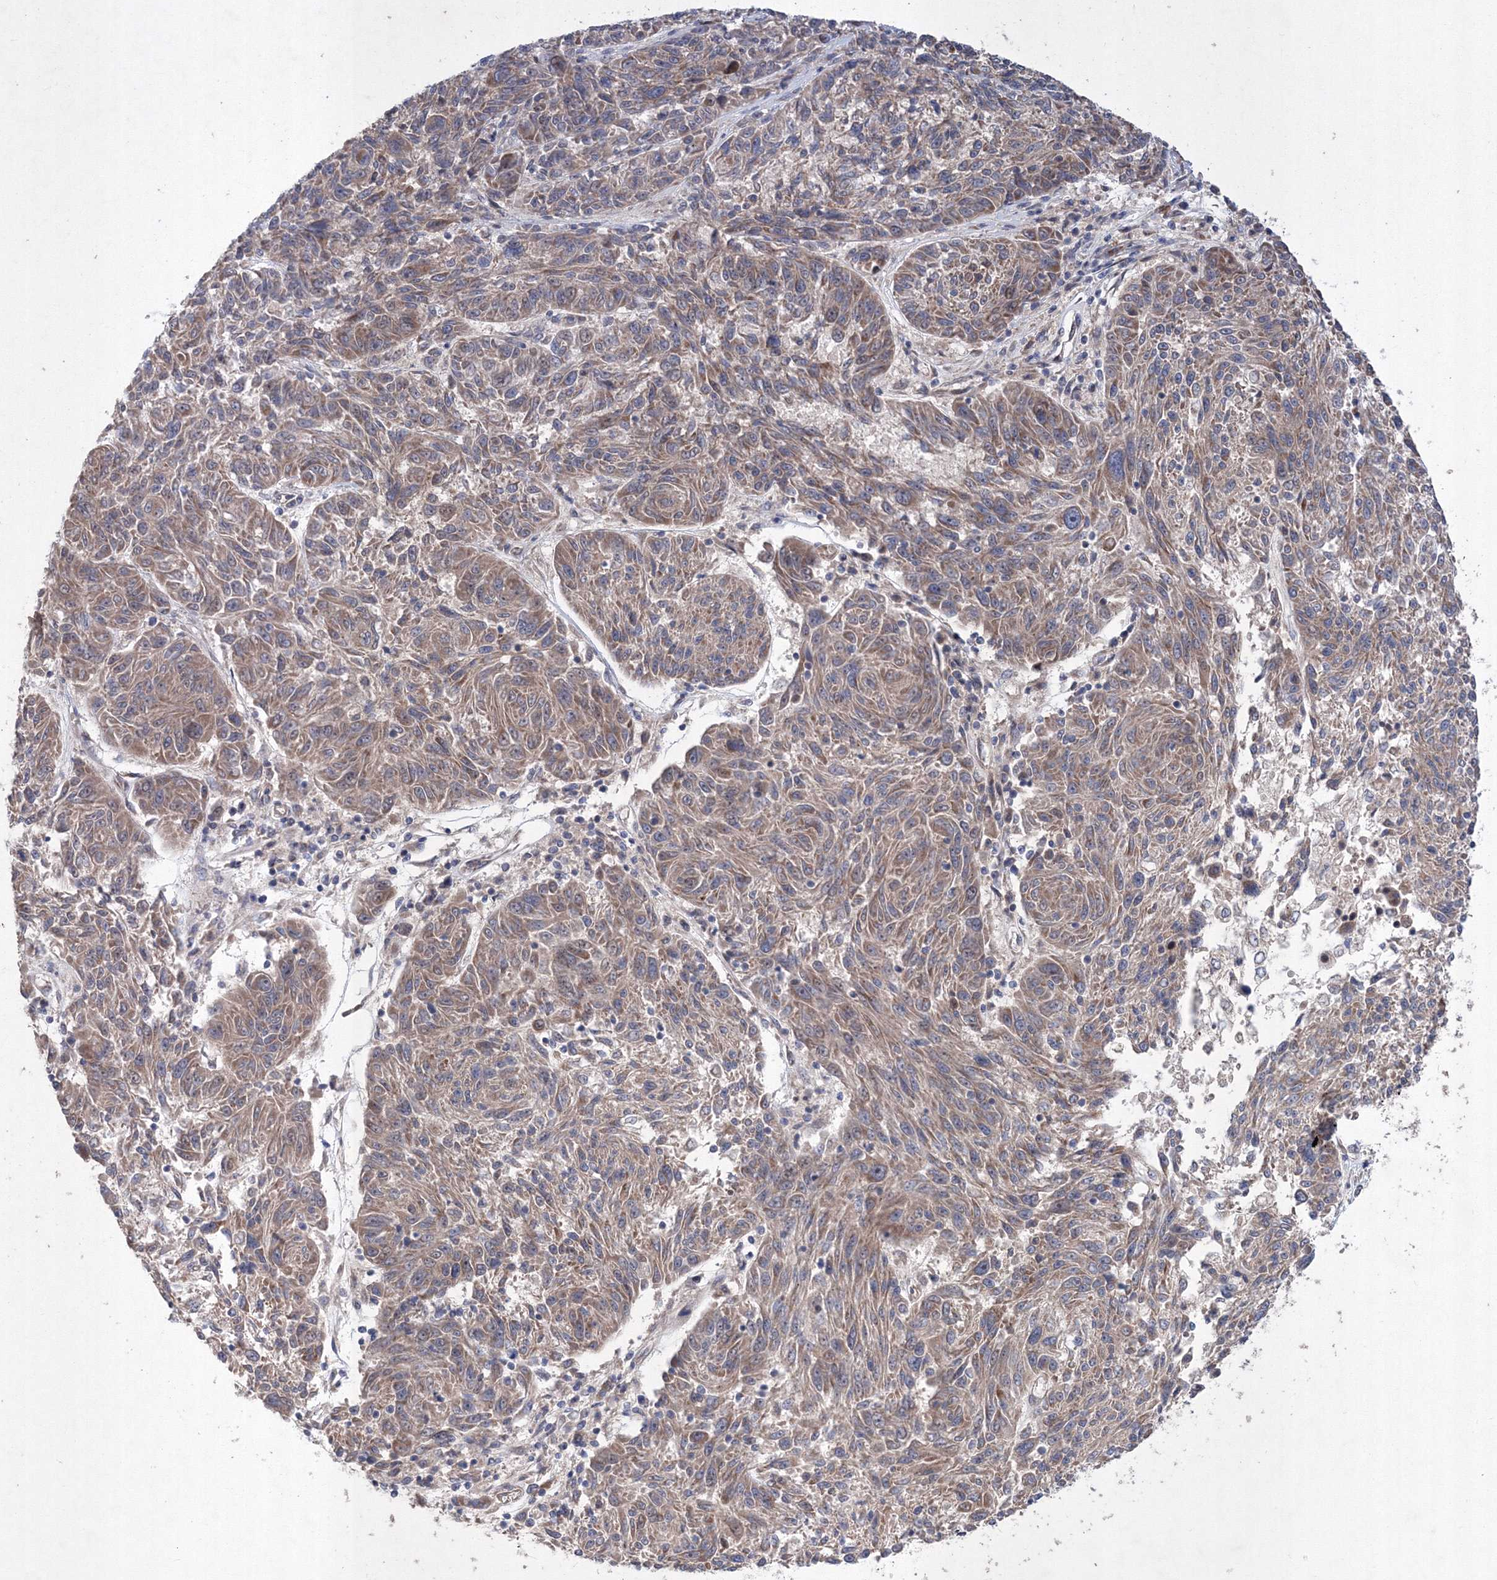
{"staining": {"intensity": "moderate", "quantity": ">75%", "location": "cytoplasmic/membranous"}, "tissue": "melanoma", "cell_type": "Tumor cells", "image_type": "cancer", "snomed": [{"axis": "morphology", "description": "Malignant melanoma, NOS"}, {"axis": "topography", "description": "Skin"}], "caption": "Protein expression analysis of human melanoma reveals moderate cytoplasmic/membranous positivity in approximately >75% of tumor cells.", "gene": "MTRF1L", "patient": {"sex": "male", "age": 53}}